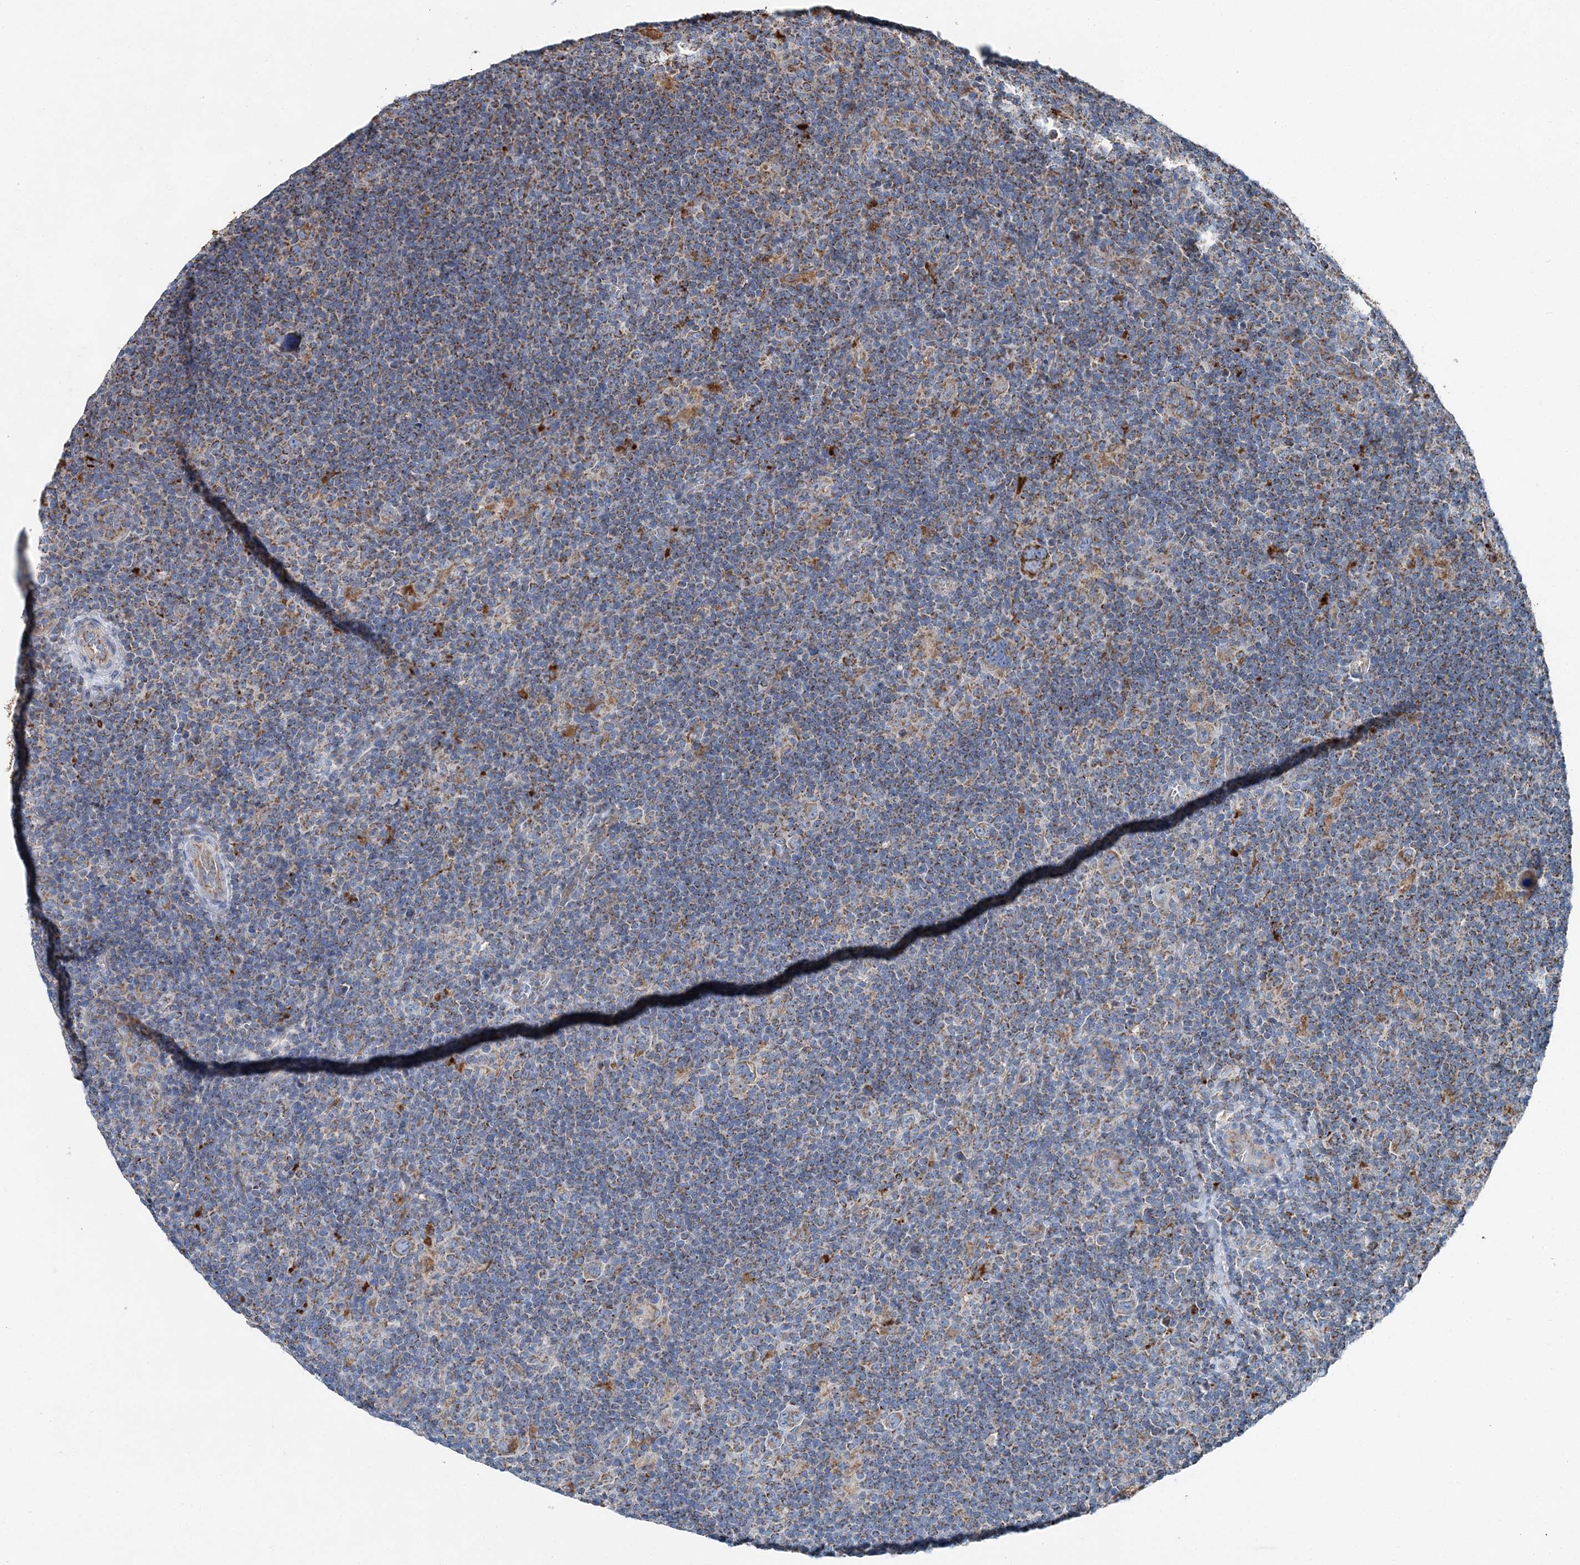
{"staining": {"intensity": "moderate", "quantity": ">75%", "location": "cytoplasmic/membranous"}, "tissue": "lymphoma", "cell_type": "Tumor cells", "image_type": "cancer", "snomed": [{"axis": "morphology", "description": "Hodgkin's disease, NOS"}, {"axis": "topography", "description": "Lymph node"}], "caption": "Human lymphoma stained for a protein (brown) reveals moderate cytoplasmic/membranous positive expression in about >75% of tumor cells.", "gene": "SPAG16", "patient": {"sex": "female", "age": 57}}